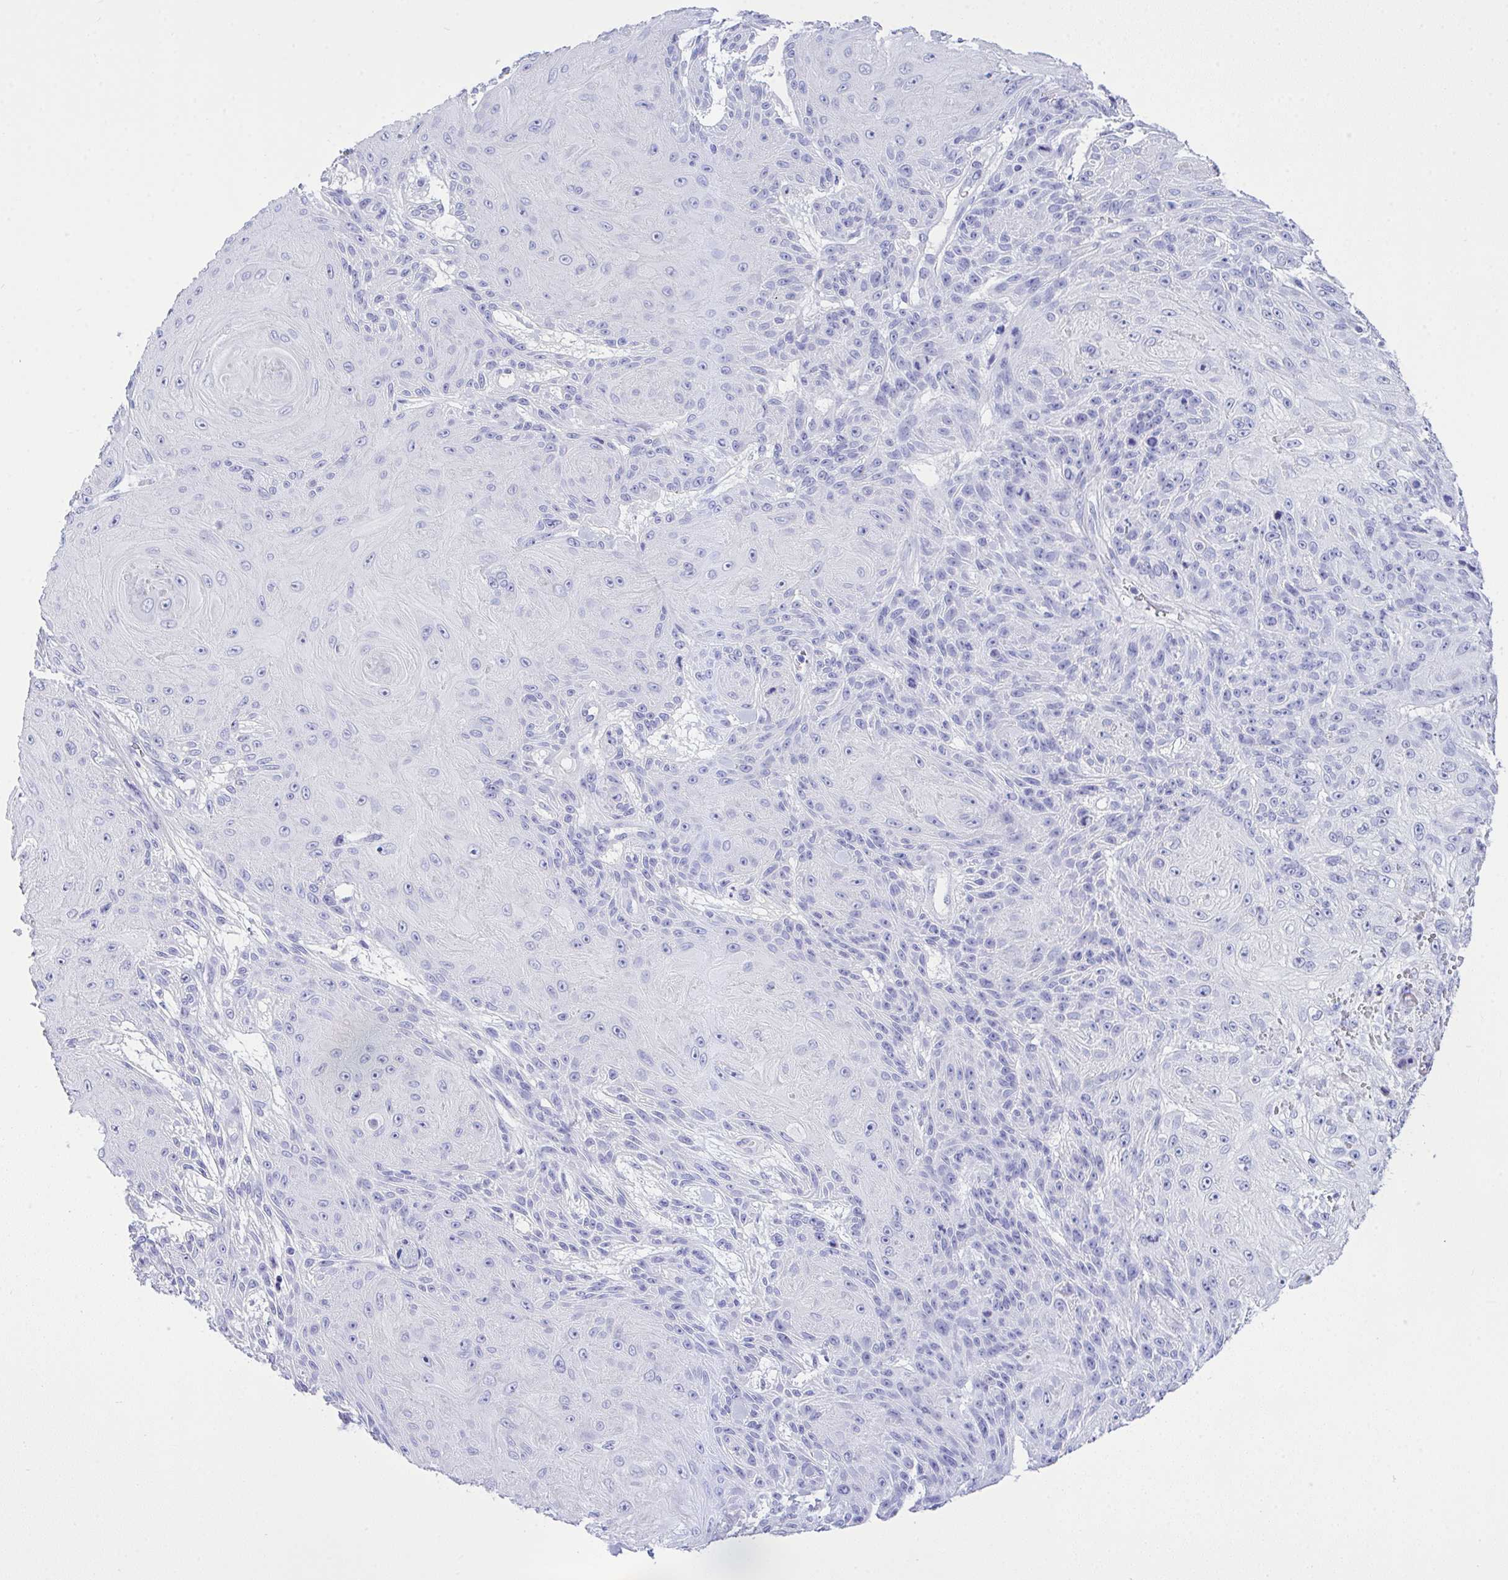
{"staining": {"intensity": "negative", "quantity": "none", "location": "none"}, "tissue": "skin cancer", "cell_type": "Tumor cells", "image_type": "cancer", "snomed": [{"axis": "morphology", "description": "Squamous cell carcinoma, NOS"}, {"axis": "topography", "description": "Skin"}], "caption": "Tumor cells are negative for protein expression in human skin cancer. The staining is performed using DAB brown chromogen with nuclei counter-stained in using hematoxylin.", "gene": "AKR1D1", "patient": {"sex": "male", "age": 88}}